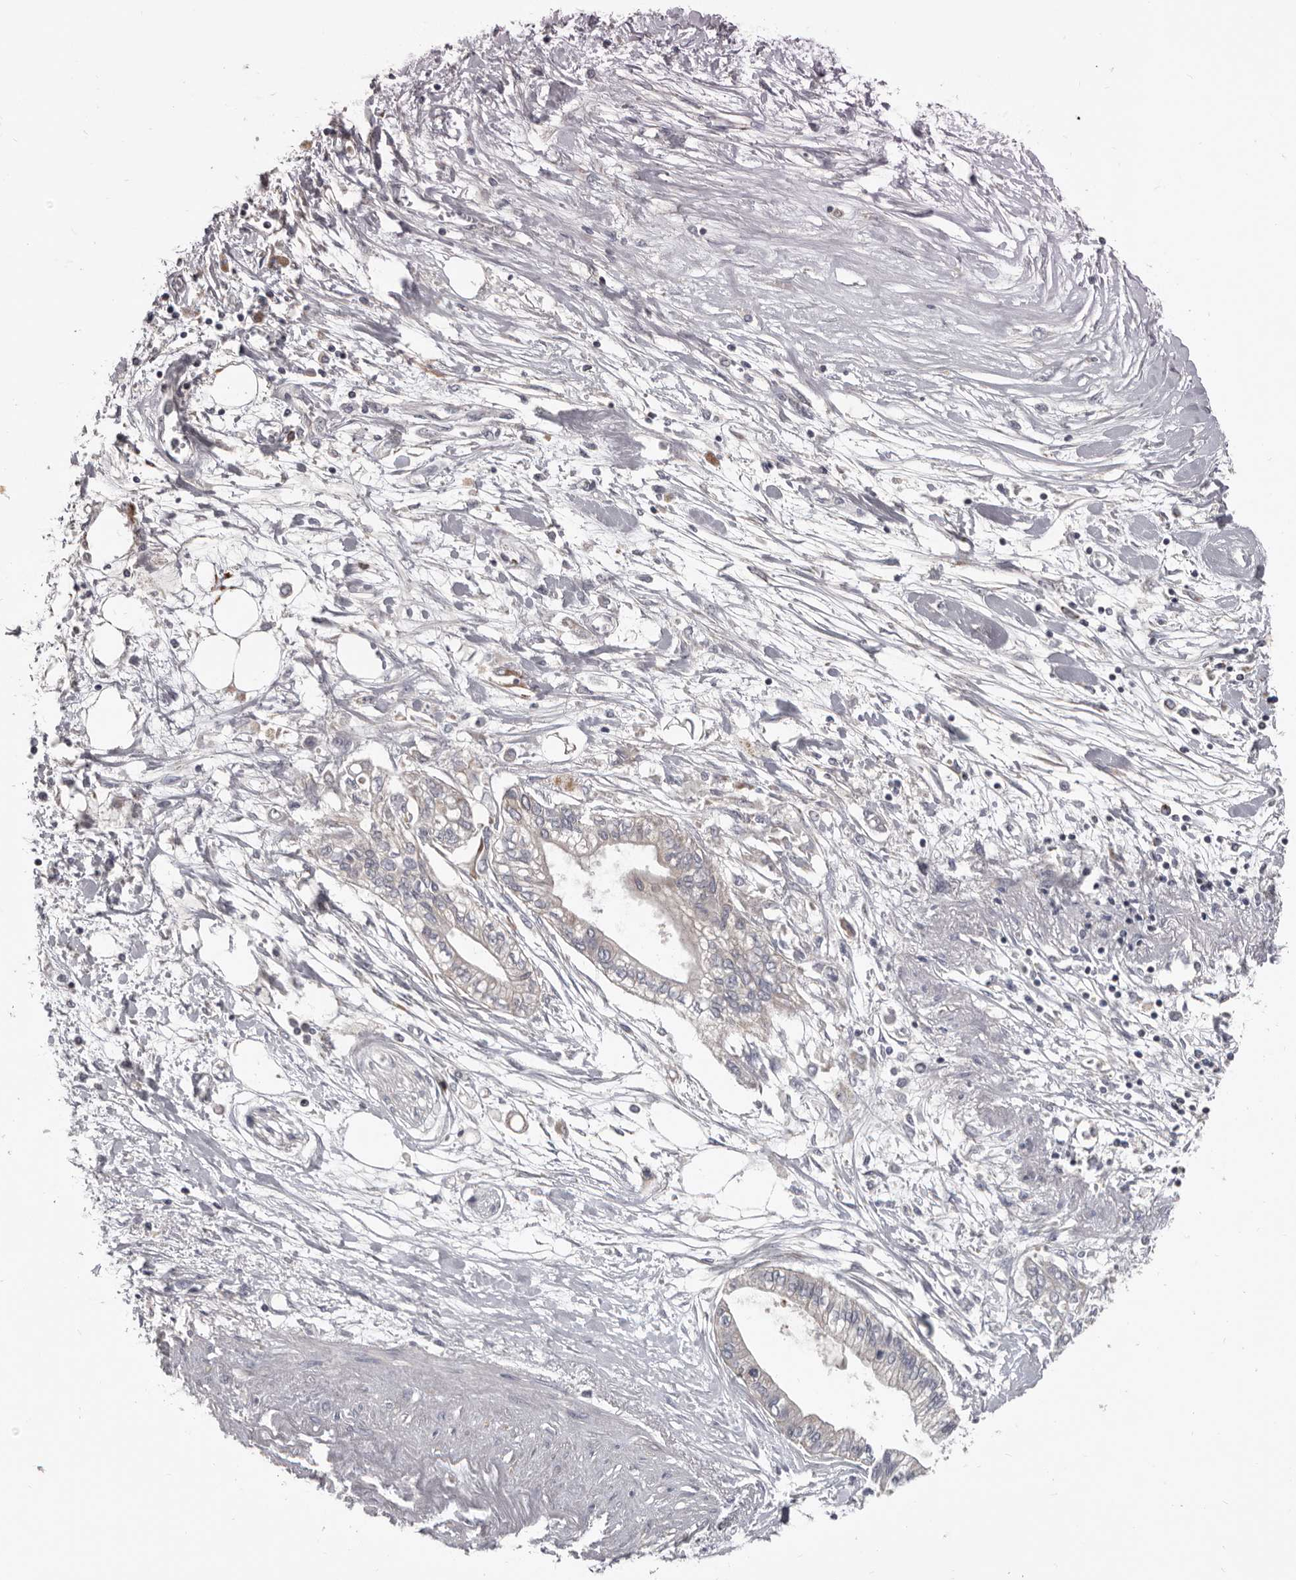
{"staining": {"intensity": "weak", "quantity": "<25%", "location": "cytoplasmic/membranous"}, "tissue": "pancreatic cancer", "cell_type": "Tumor cells", "image_type": "cancer", "snomed": [{"axis": "morphology", "description": "Adenocarcinoma, NOS"}, {"axis": "topography", "description": "Pancreas"}], "caption": "Pancreatic cancer (adenocarcinoma) stained for a protein using immunohistochemistry (IHC) shows no expression tumor cells.", "gene": "ALDH5A1", "patient": {"sex": "female", "age": 77}}